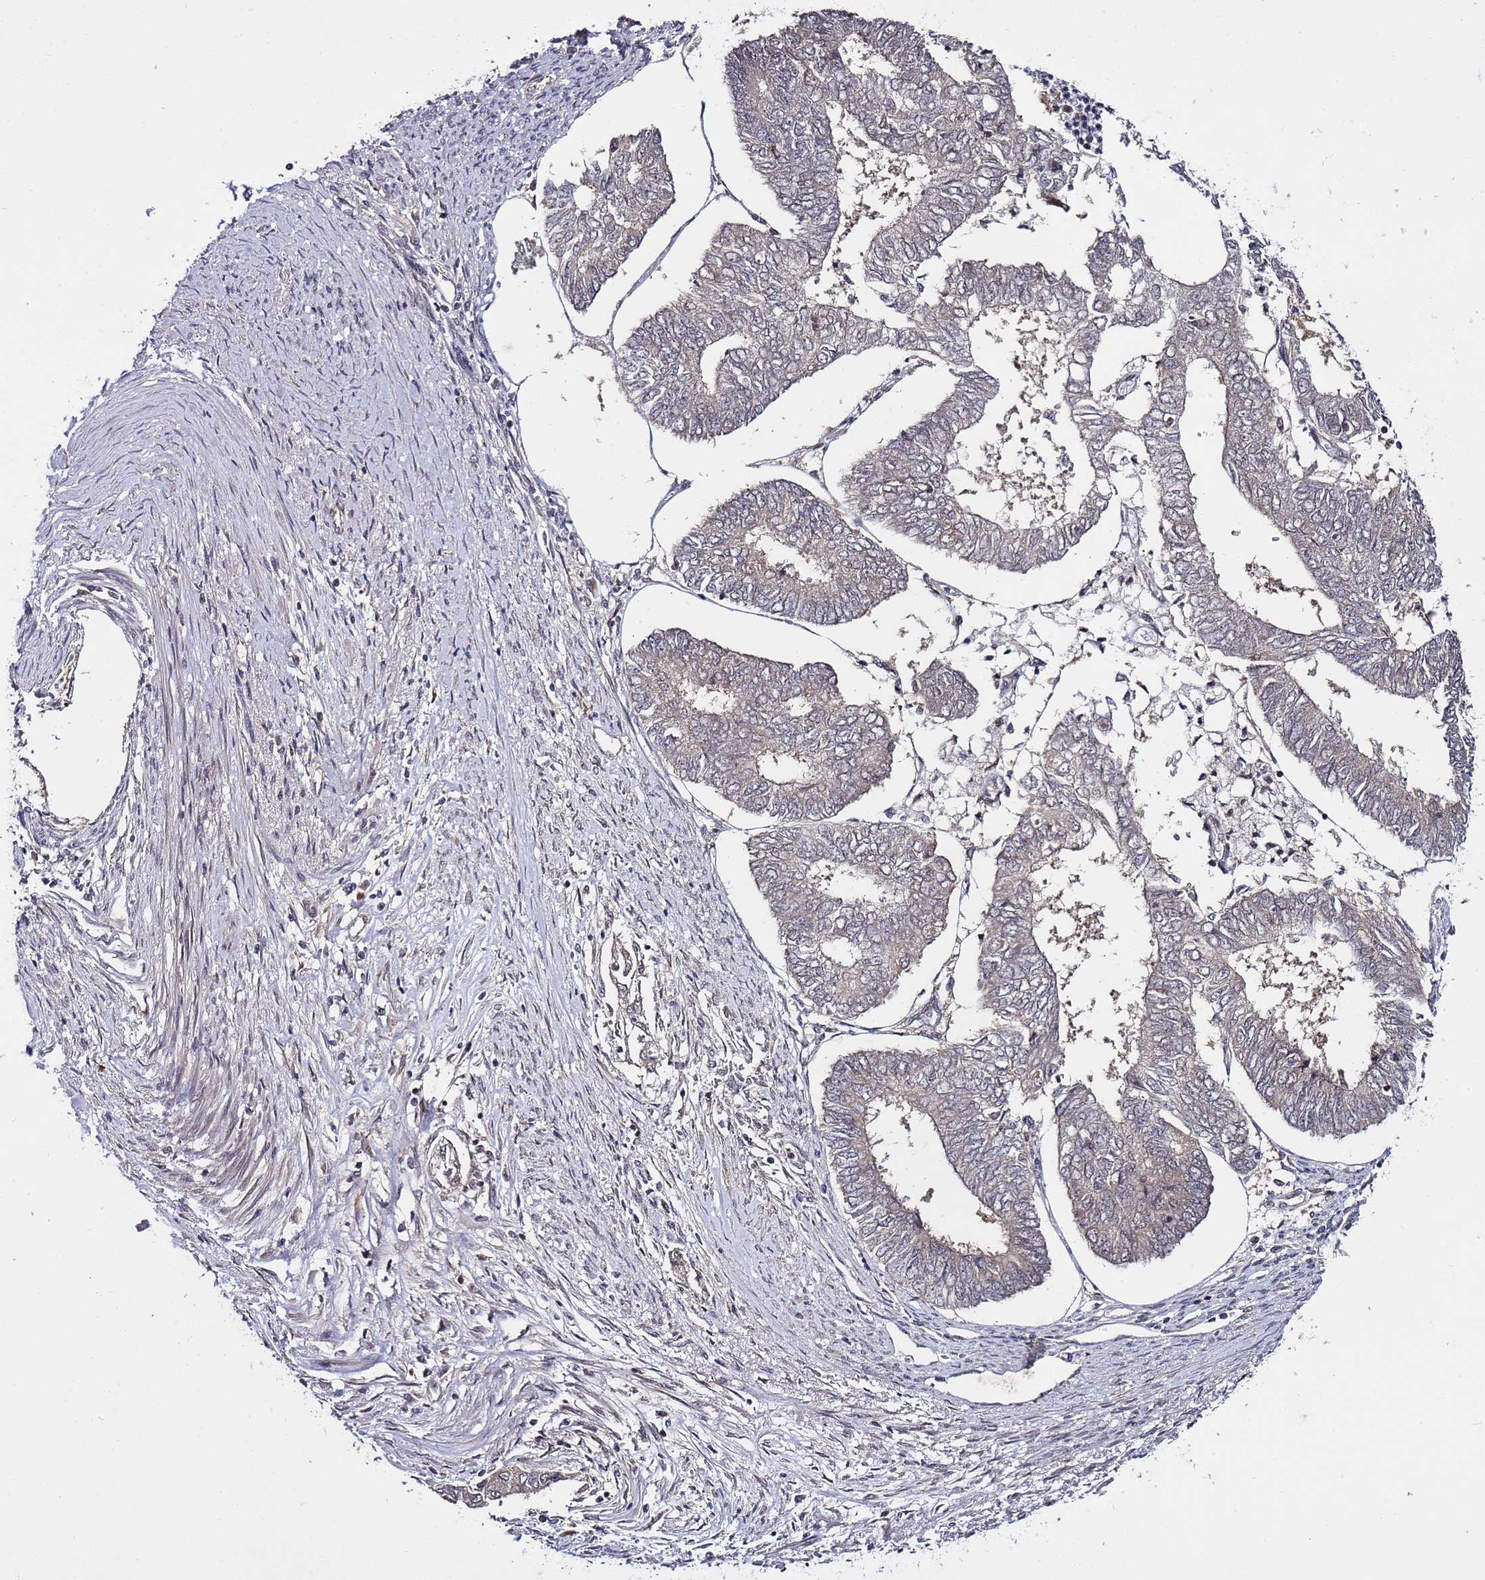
{"staining": {"intensity": "negative", "quantity": "none", "location": "none"}, "tissue": "endometrial cancer", "cell_type": "Tumor cells", "image_type": "cancer", "snomed": [{"axis": "morphology", "description": "Adenocarcinoma, NOS"}, {"axis": "topography", "description": "Endometrium"}], "caption": "Immunohistochemistry (IHC) histopathology image of neoplastic tissue: human endometrial adenocarcinoma stained with DAB (3,3'-diaminobenzidine) displays no significant protein positivity in tumor cells. The staining is performed using DAB brown chromogen with nuclei counter-stained in using hematoxylin.", "gene": "POLR2D", "patient": {"sex": "female", "age": 68}}